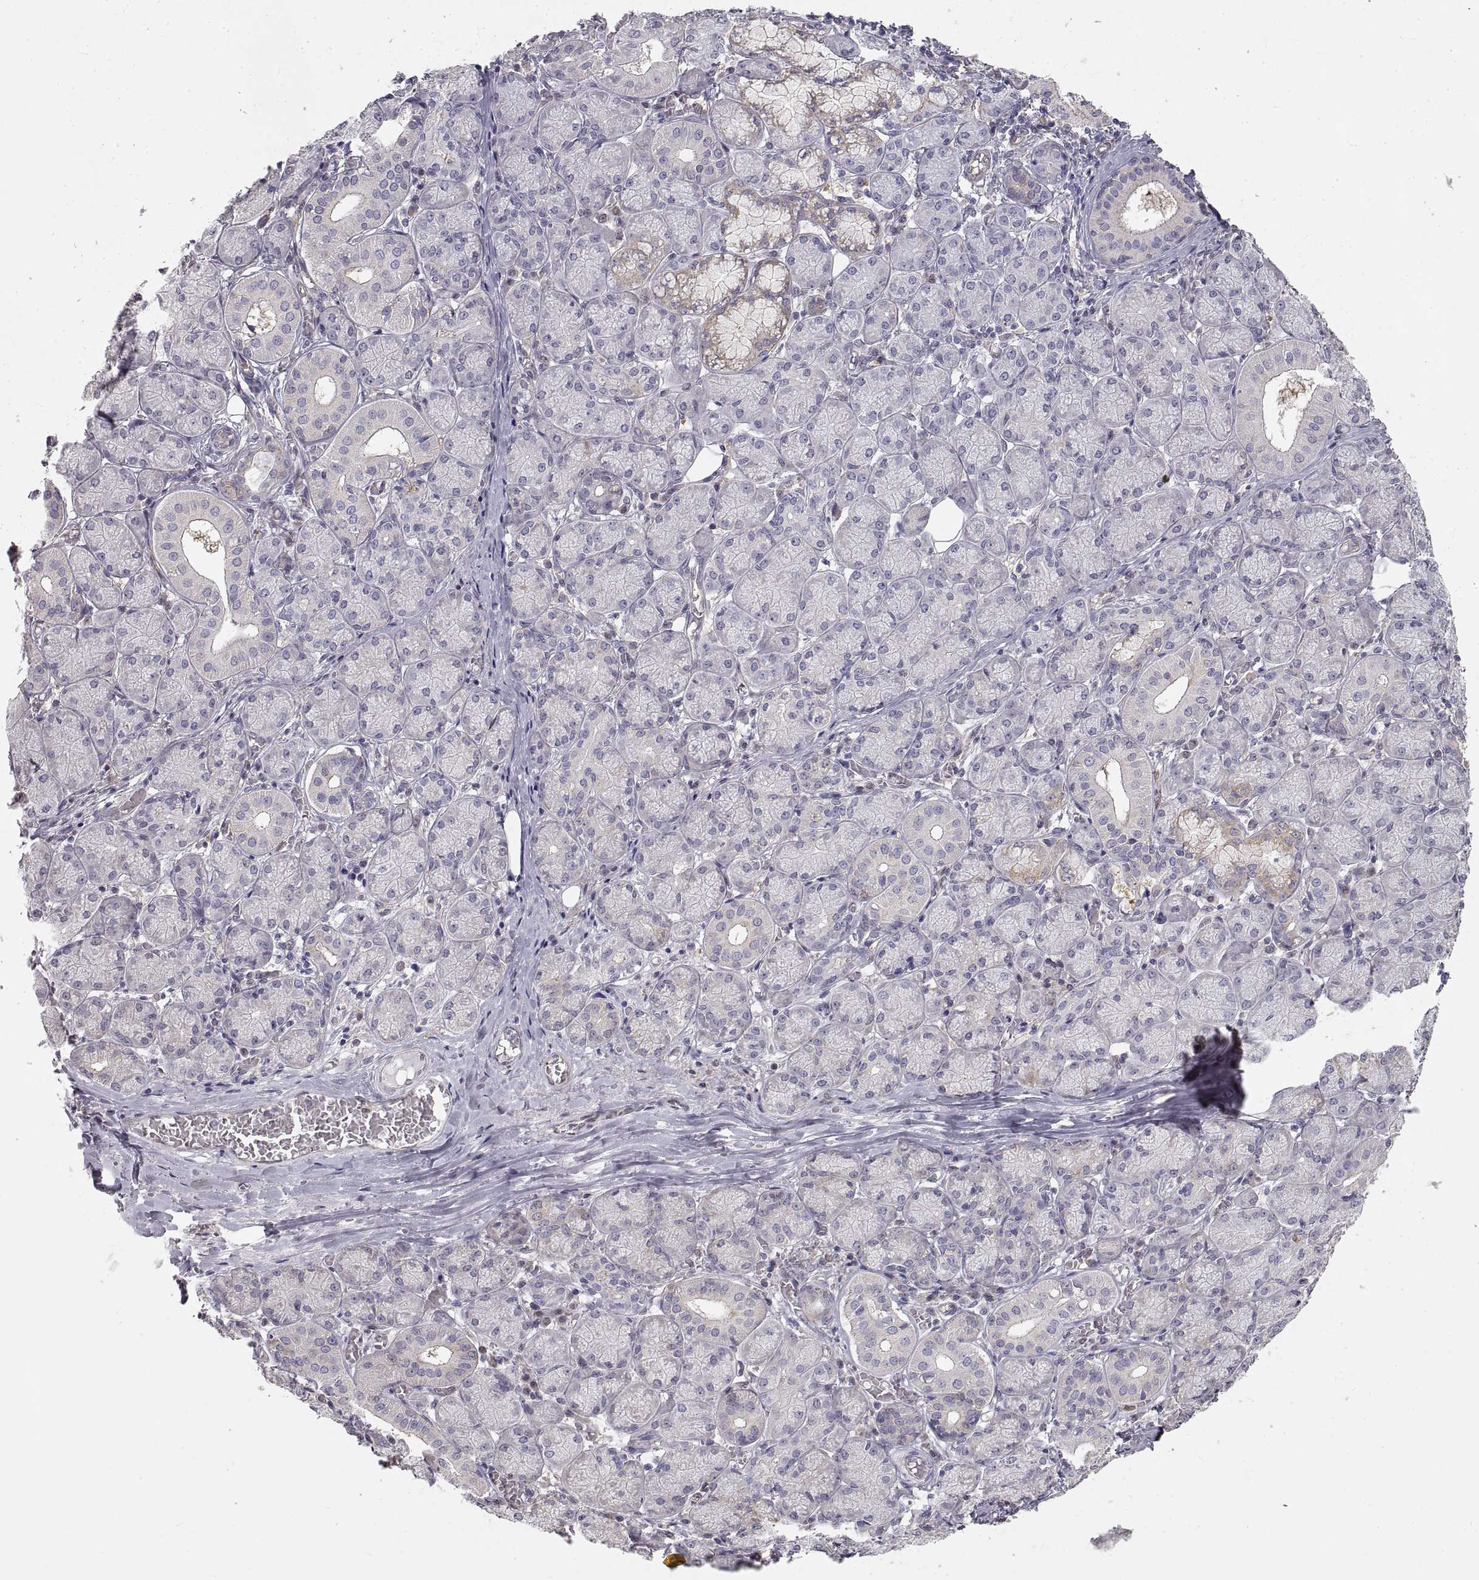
{"staining": {"intensity": "weak", "quantity": "<25%", "location": "cytoplasmic/membranous"}, "tissue": "salivary gland", "cell_type": "Glandular cells", "image_type": "normal", "snomed": [{"axis": "morphology", "description": "Normal tissue, NOS"}, {"axis": "topography", "description": "Salivary gland"}, {"axis": "topography", "description": "Peripheral nerve tissue"}], "caption": "A high-resolution photomicrograph shows immunohistochemistry staining of benign salivary gland, which exhibits no significant positivity in glandular cells. (Immunohistochemistry, brightfield microscopy, high magnification).", "gene": "HSP90AB1", "patient": {"sex": "female", "age": 24}}